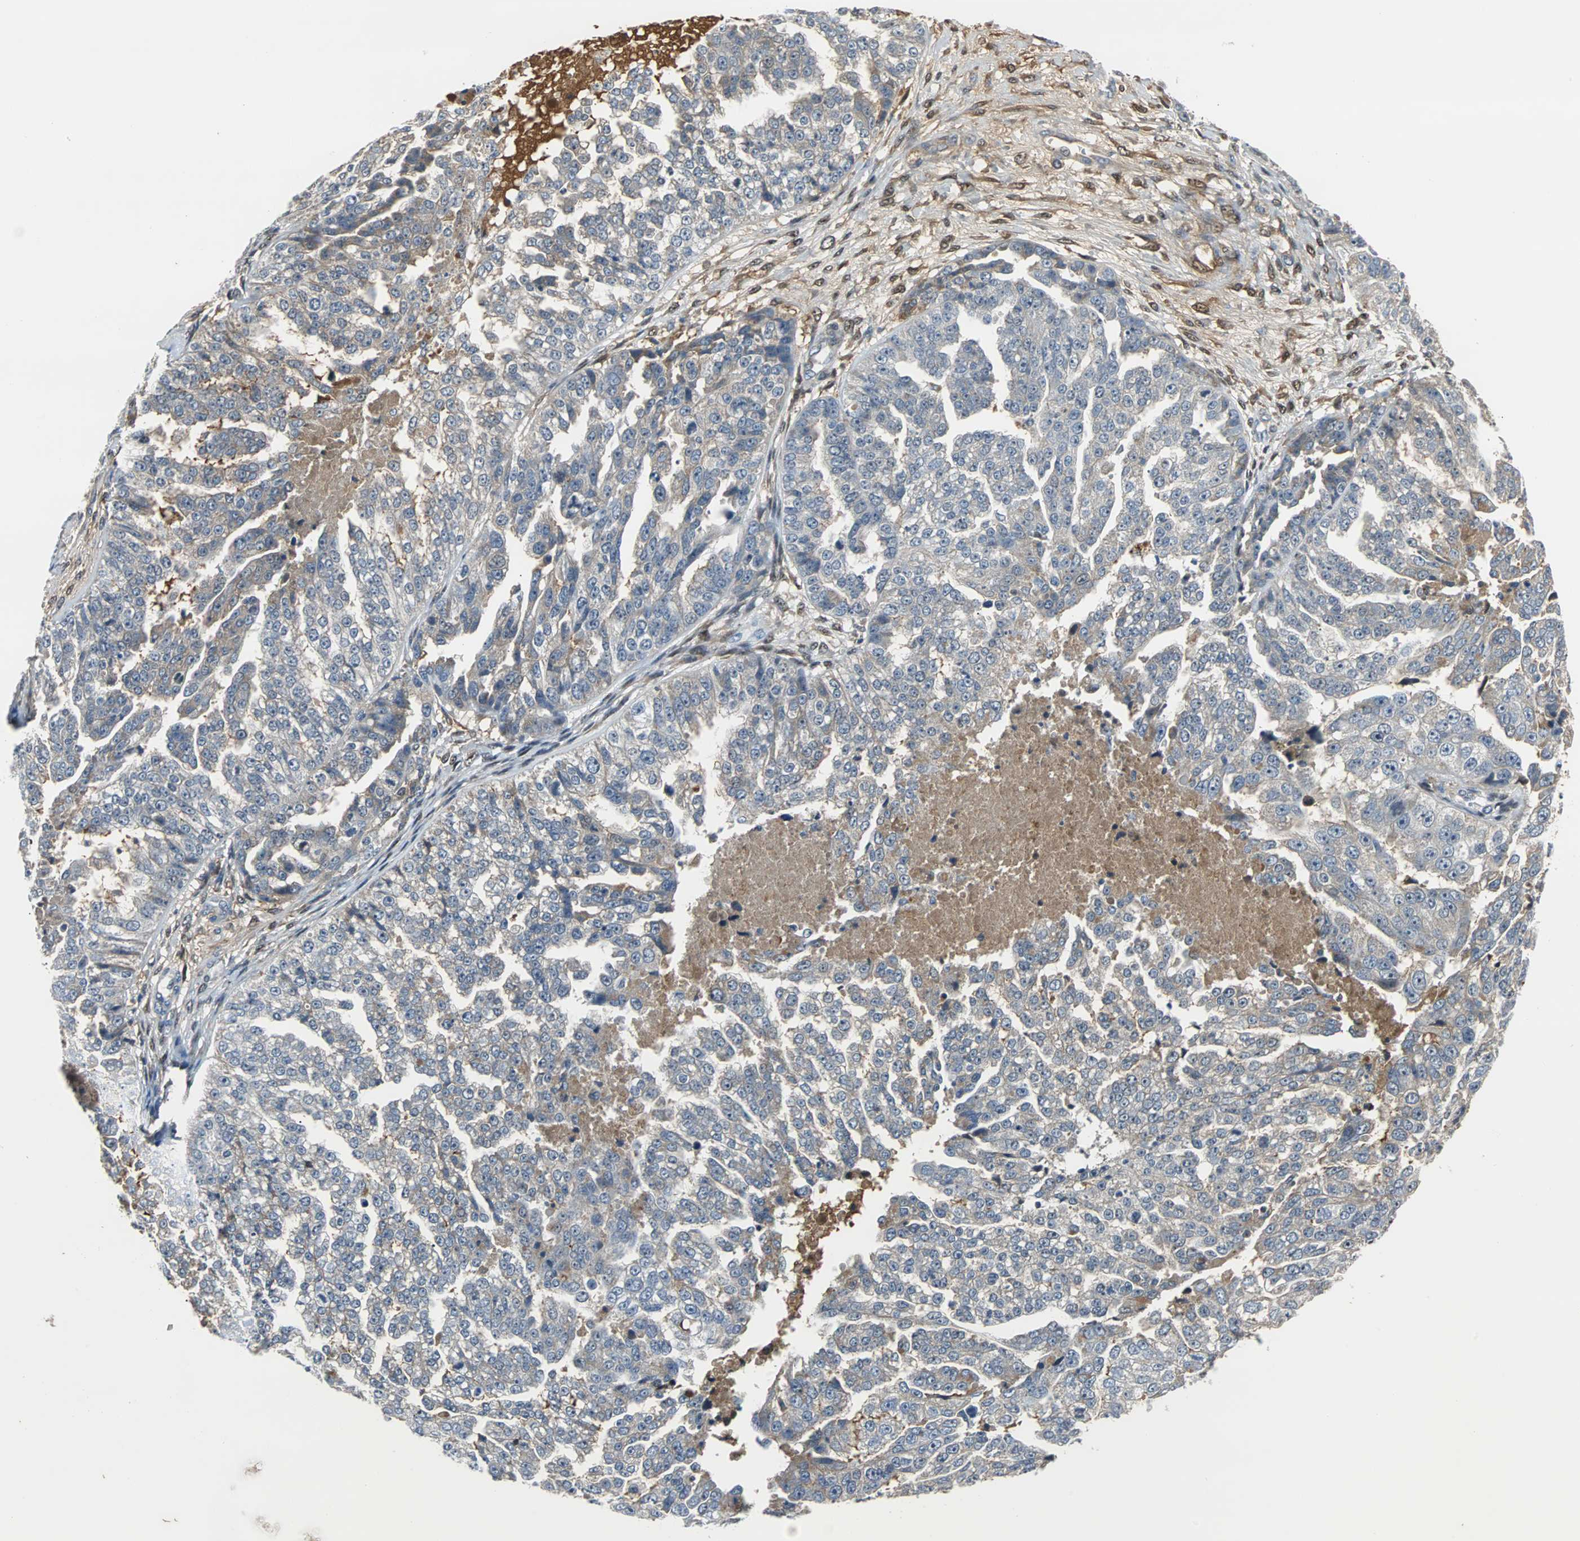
{"staining": {"intensity": "weak", "quantity": "25%-75%", "location": "cytoplasmic/membranous"}, "tissue": "ovarian cancer", "cell_type": "Tumor cells", "image_type": "cancer", "snomed": [{"axis": "morphology", "description": "Cystadenocarcinoma, serous, NOS"}, {"axis": "topography", "description": "Ovary"}], "caption": "IHC of ovarian serous cystadenocarcinoma exhibits low levels of weak cytoplasmic/membranous staining in approximately 25%-75% of tumor cells.", "gene": "FHL2", "patient": {"sex": "female", "age": 58}}